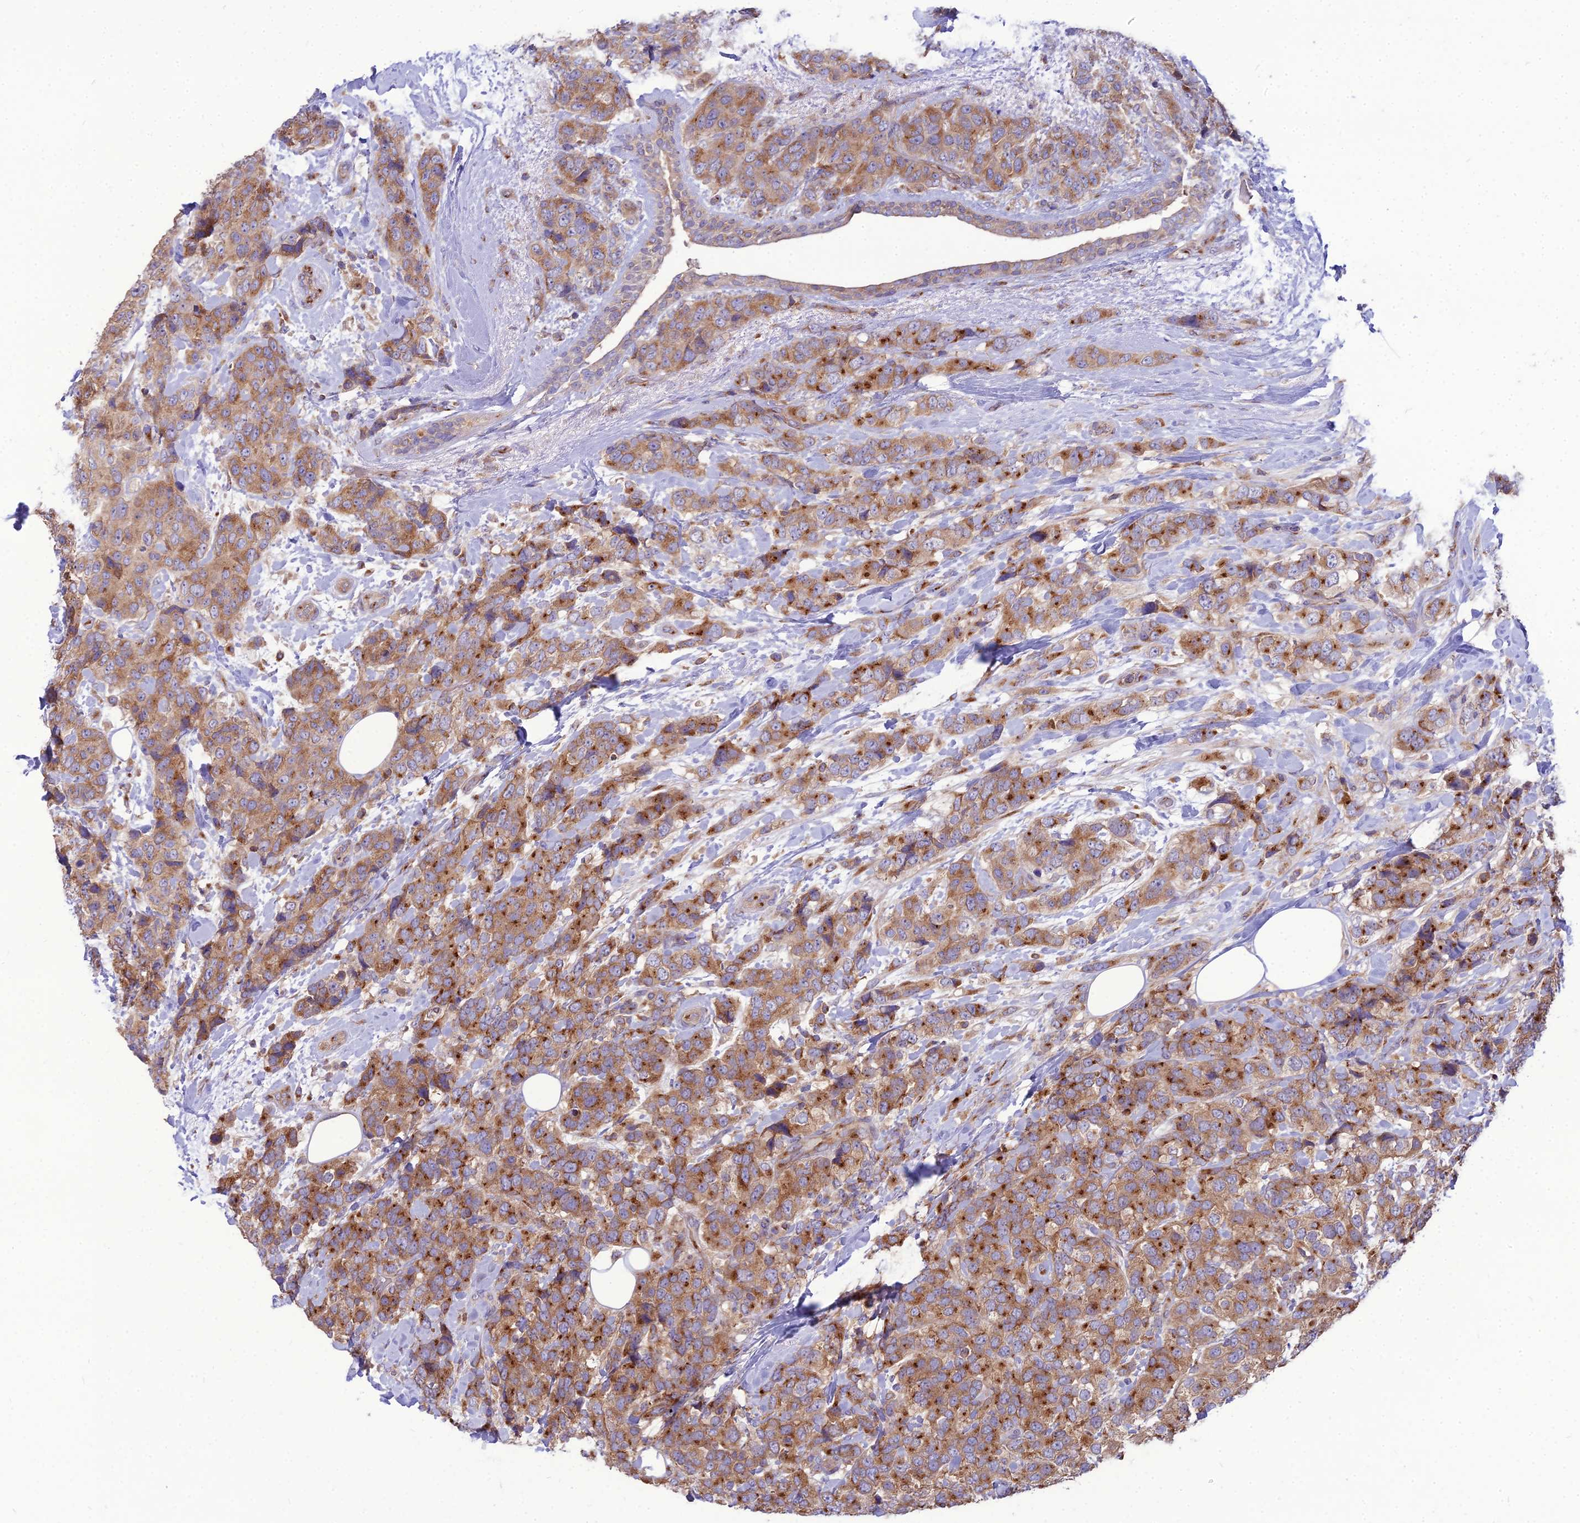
{"staining": {"intensity": "moderate", "quantity": ">75%", "location": "cytoplasmic/membranous"}, "tissue": "breast cancer", "cell_type": "Tumor cells", "image_type": "cancer", "snomed": [{"axis": "morphology", "description": "Lobular carcinoma"}, {"axis": "topography", "description": "Breast"}], "caption": "An image showing moderate cytoplasmic/membranous positivity in about >75% of tumor cells in lobular carcinoma (breast), as visualized by brown immunohistochemical staining.", "gene": "SPRYD7", "patient": {"sex": "female", "age": 59}}